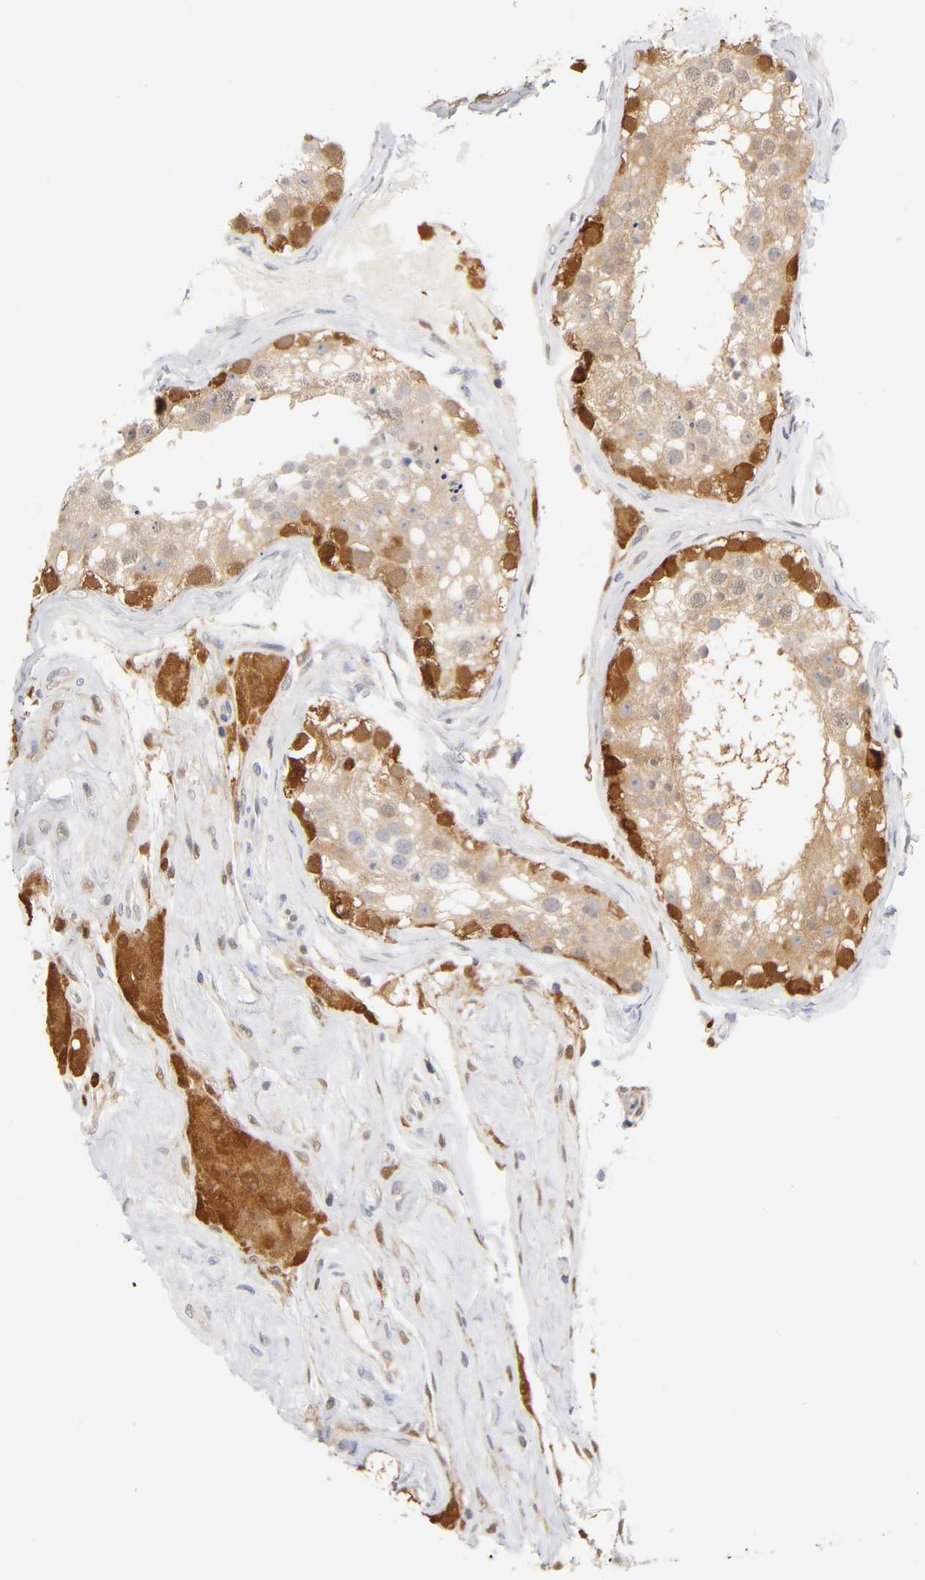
{"staining": {"intensity": "moderate", "quantity": ">75%", "location": "cytoplasmic/membranous"}, "tissue": "testis", "cell_type": "Cells in seminiferous ducts", "image_type": "normal", "snomed": [{"axis": "morphology", "description": "Normal tissue, NOS"}, {"axis": "topography", "description": "Testis"}], "caption": "Brown immunohistochemical staining in unremarkable testis shows moderate cytoplasmic/membranous positivity in approximately >75% of cells in seminiferous ducts.", "gene": "DFFB", "patient": {"sex": "male", "age": 68}}